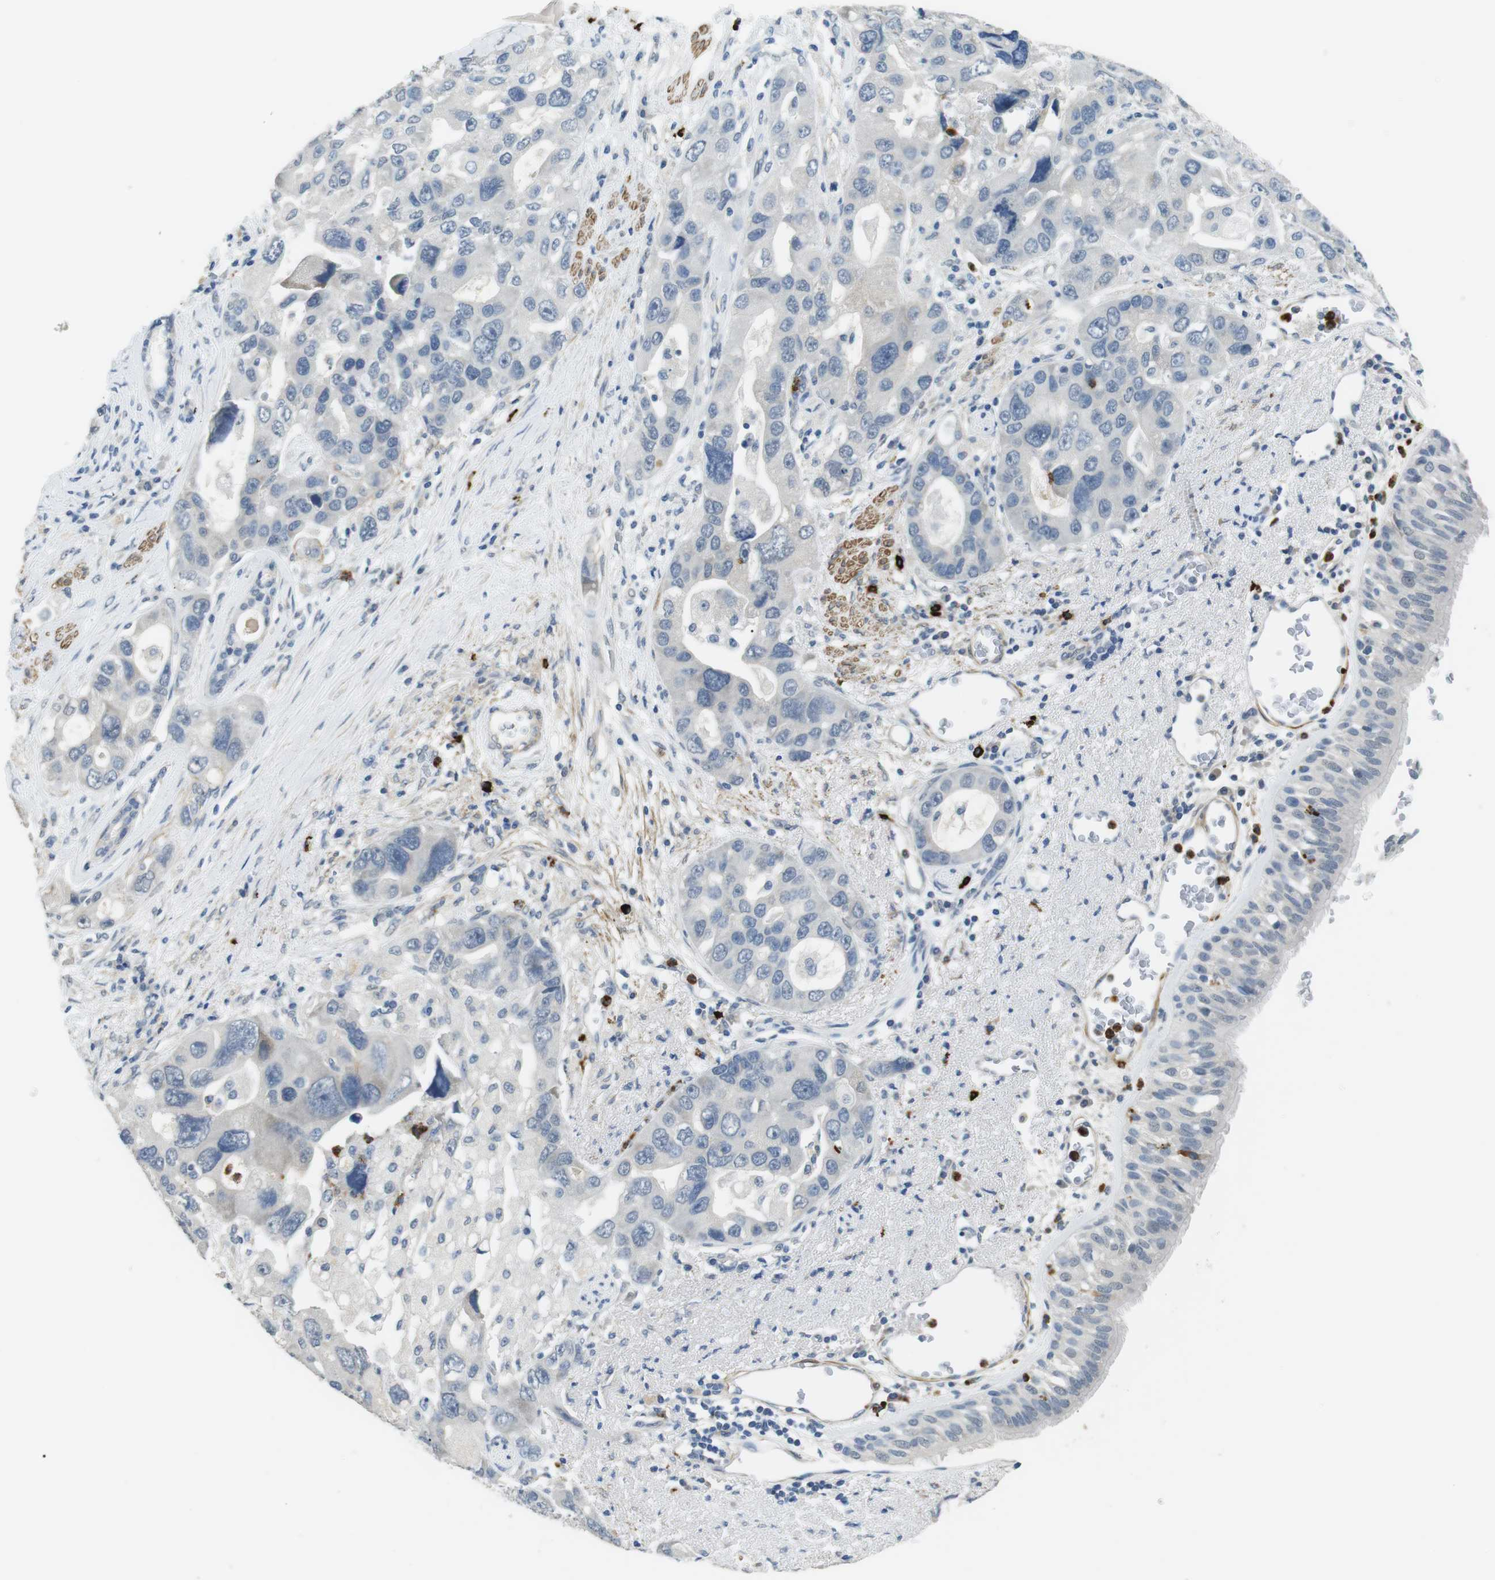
{"staining": {"intensity": "negative", "quantity": "none", "location": "none"}, "tissue": "bronchus", "cell_type": "Respiratory epithelial cells", "image_type": "normal", "snomed": [{"axis": "morphology", "description": "Normal tissue, NOS"}, {"axis": "morphology", "description": "Adenocarcinoma, NOS"}, {"axis": "morphology", "description": "Adenocarcinoma, metastatic, NOS"}, {"axis": "topography", "description": "Lymph node"}, {"axis": "topography", "description": "Bronchus"}, {"axis": "topography", "description": "Lung"}], "caption": "The image demonstrates no staining of respiratory epithelial cells in normal bronchus. (DAB (3,3'-diaminobenzidine) IHC visualized using brightfield microscopy, high magnification).", "gene": "GZMM", "patient": {"sex": "female", "age": 54}}